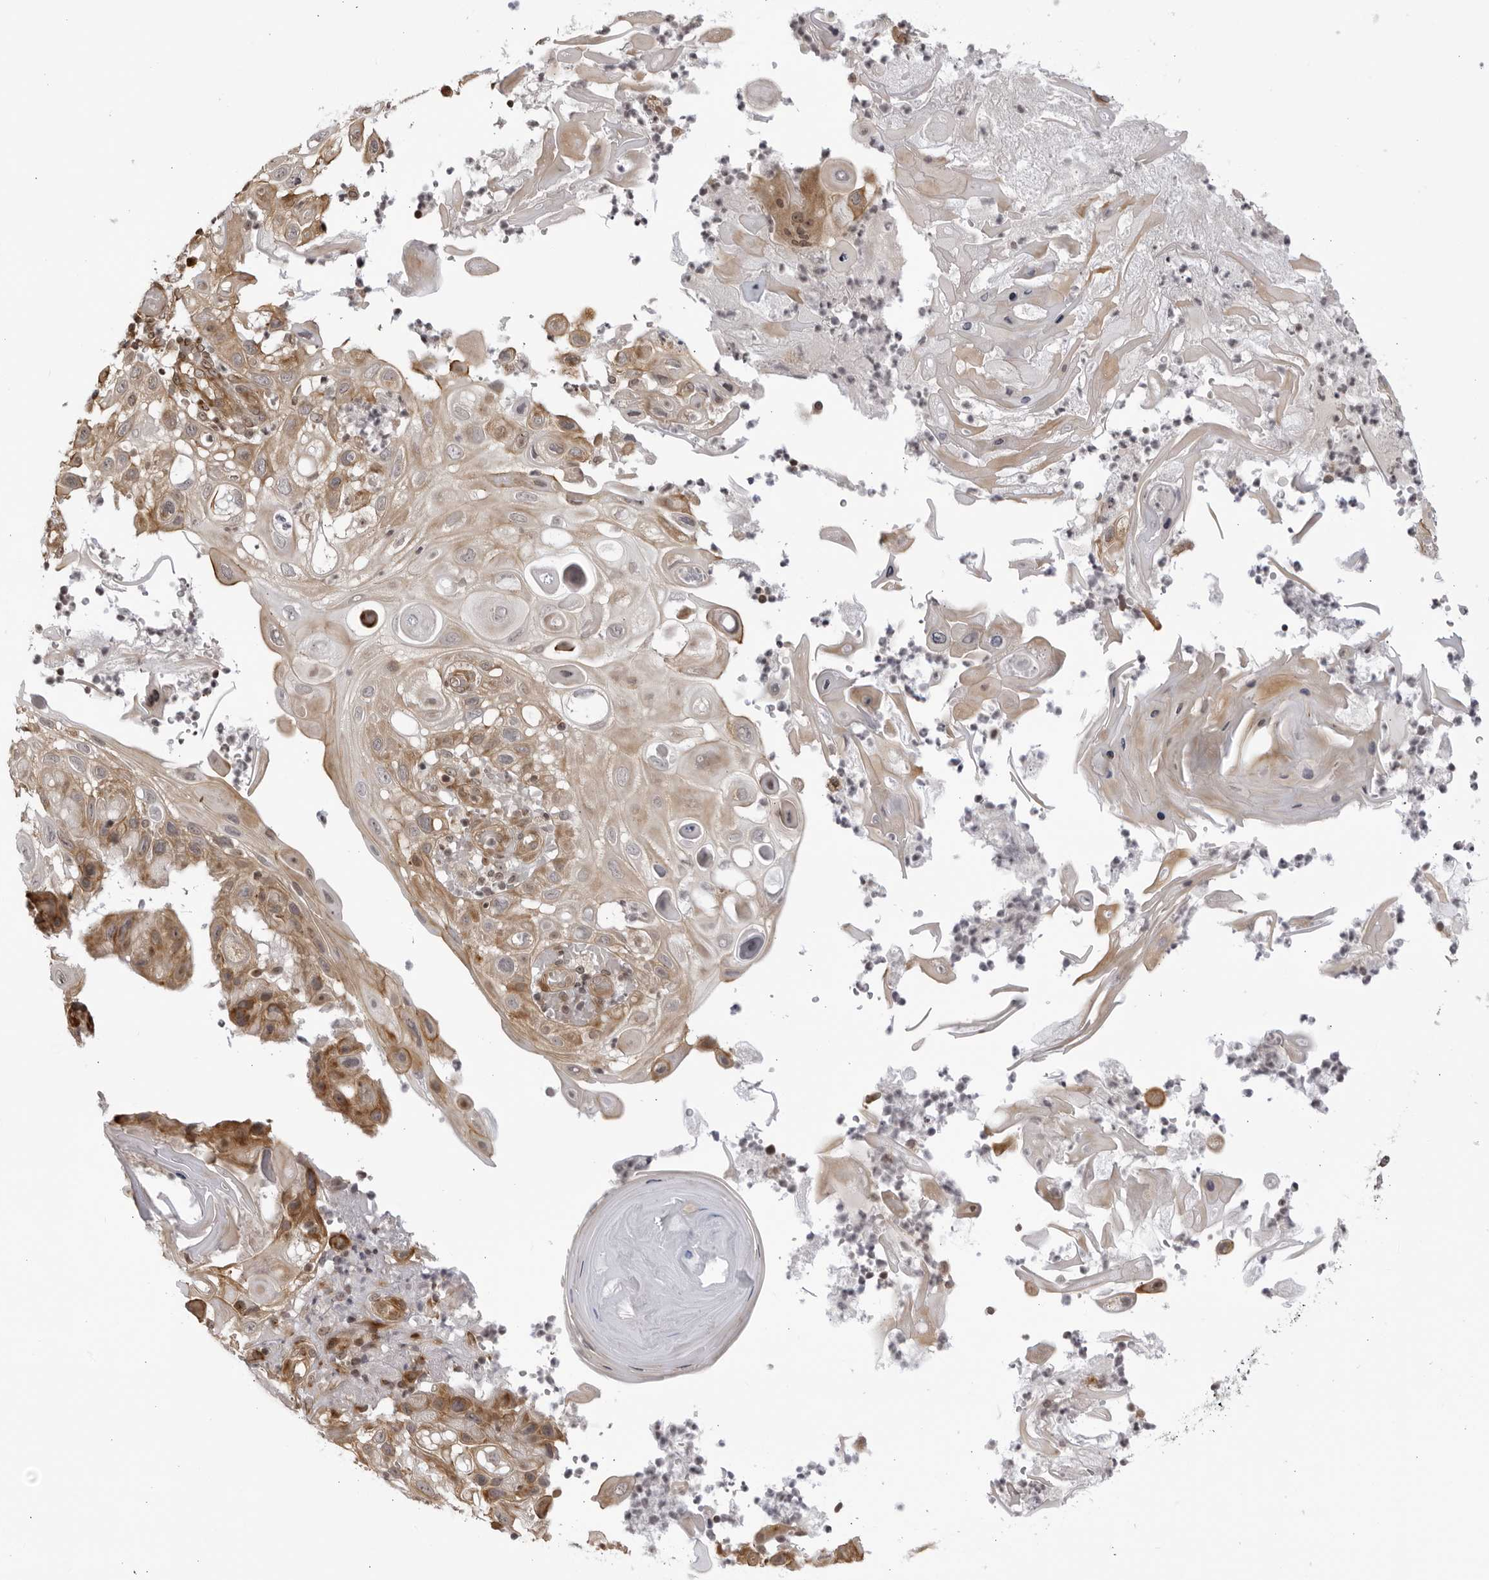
{"staining": {"intensity": "moderate", "quantity": ">75%", "location": "cytoplasmic/membranous"}, "tissue": "skin cancer", "cell_type": "Tumor cells", "image_type": "cancer", "snomed": [{"axis": "morphology", "description": "Normal tissue, NOS"}, {"axis": "morphology", "description": "Squamous cell carcinoma, NOS"}, {"axis": "topography", "description": "Skin"}], "caption": "This photomicrograph demonstrates IHC staining of human squamous cell carcinoma (skin), with medium moderate cytoplasmic/membranous positivity in approximately >75% of tumor cells.", "gene": "CNBD1", "patient": {"sex": "female", "age": 96}}